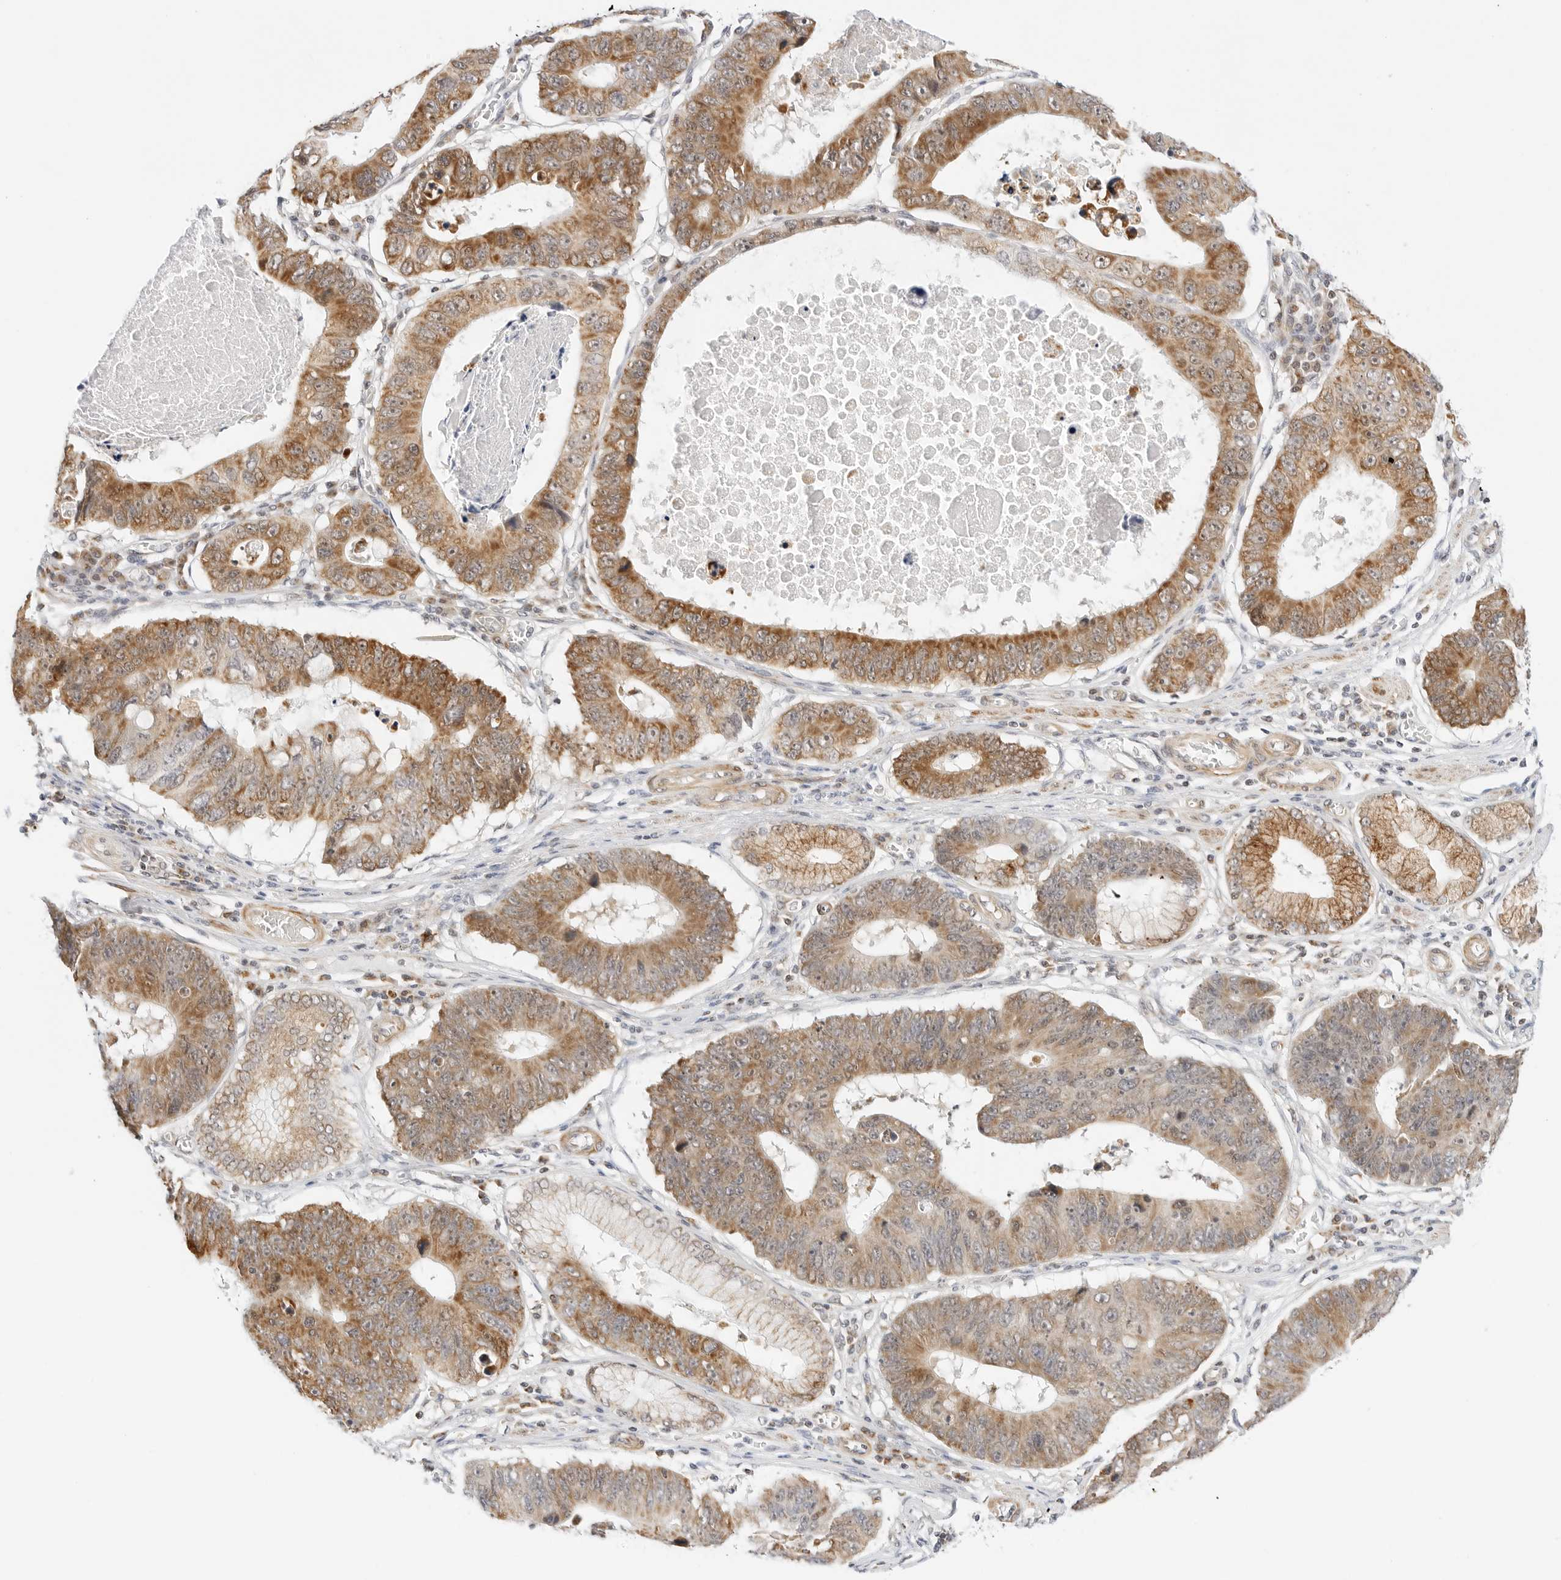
{"staining": {"intensity": "moderate", "quantity": ">75%", "location": "cytoplasmic/membranous"}, "tissue": "stomach cancer", "cell_type": "Tumor cells", "image_type": "cancer", "snomed": [{"axis": "morphology", "description": "Adenocarcinoma, NOS"}, {"axis": "topography", "description": "Stomach"}], "caption": "Tumor cells demonstrate moderate cytoplasmic/membranous positivity in about >75% of cells in stomach adenocarcinoma.", "gene": "GORAB", "patient": {"sex": "male", "age": 59}}